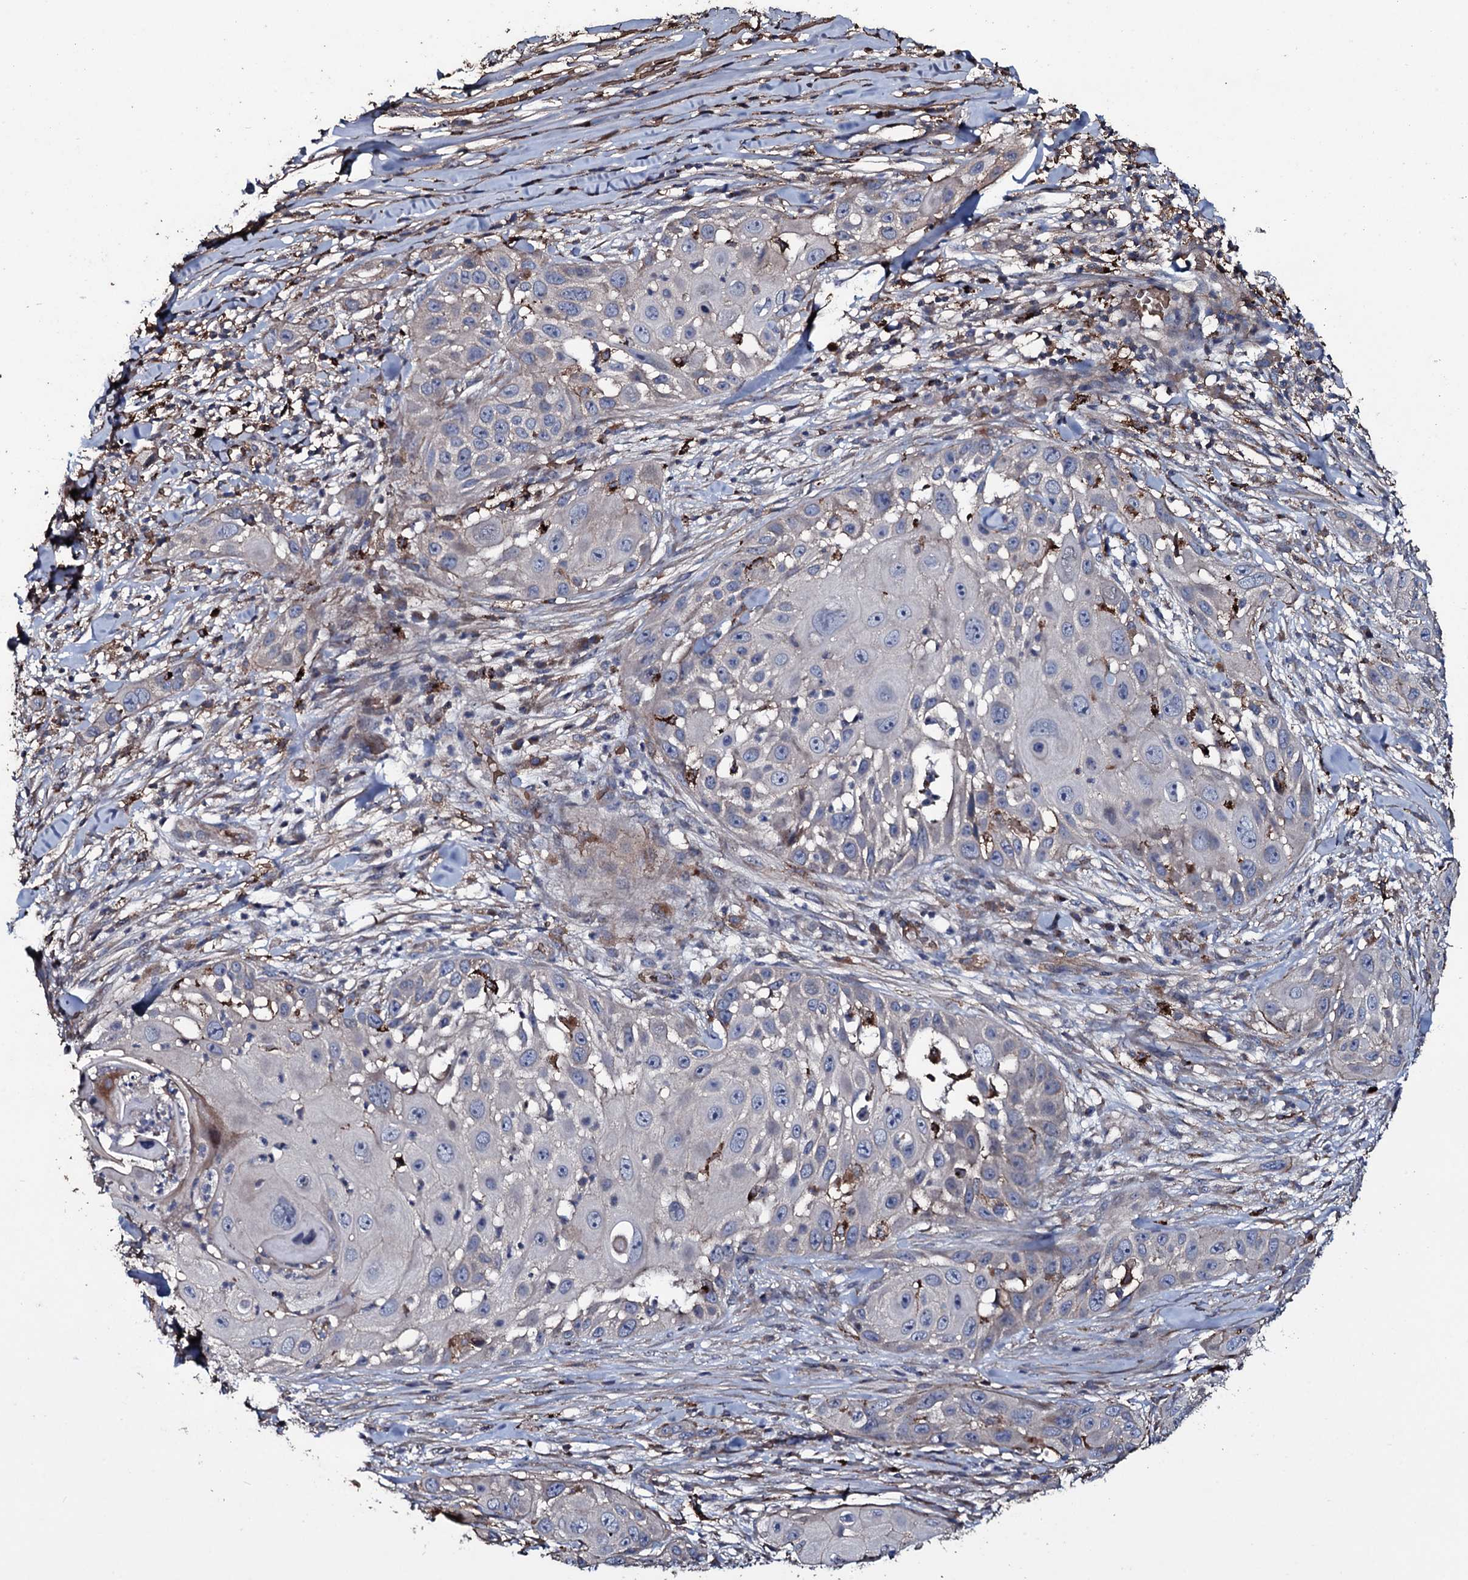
{"staining": {"intensity": "negative", "quantity": "none", "location": "none"}, "tissue": "skin cancer", "cell_type": "Tumor cells", "image_type": "cancer", "snomed": [{"axis": "morphology", "description": "Squamous cell carcinoma, NOS"}, {"axis": "topography", "description": "Skin"}], "caption": "Tumor cells are negative for protein expression in human skin cancer.", "gene": "ZSWIM8", "patient": {"sex": "female", "age": 44}}